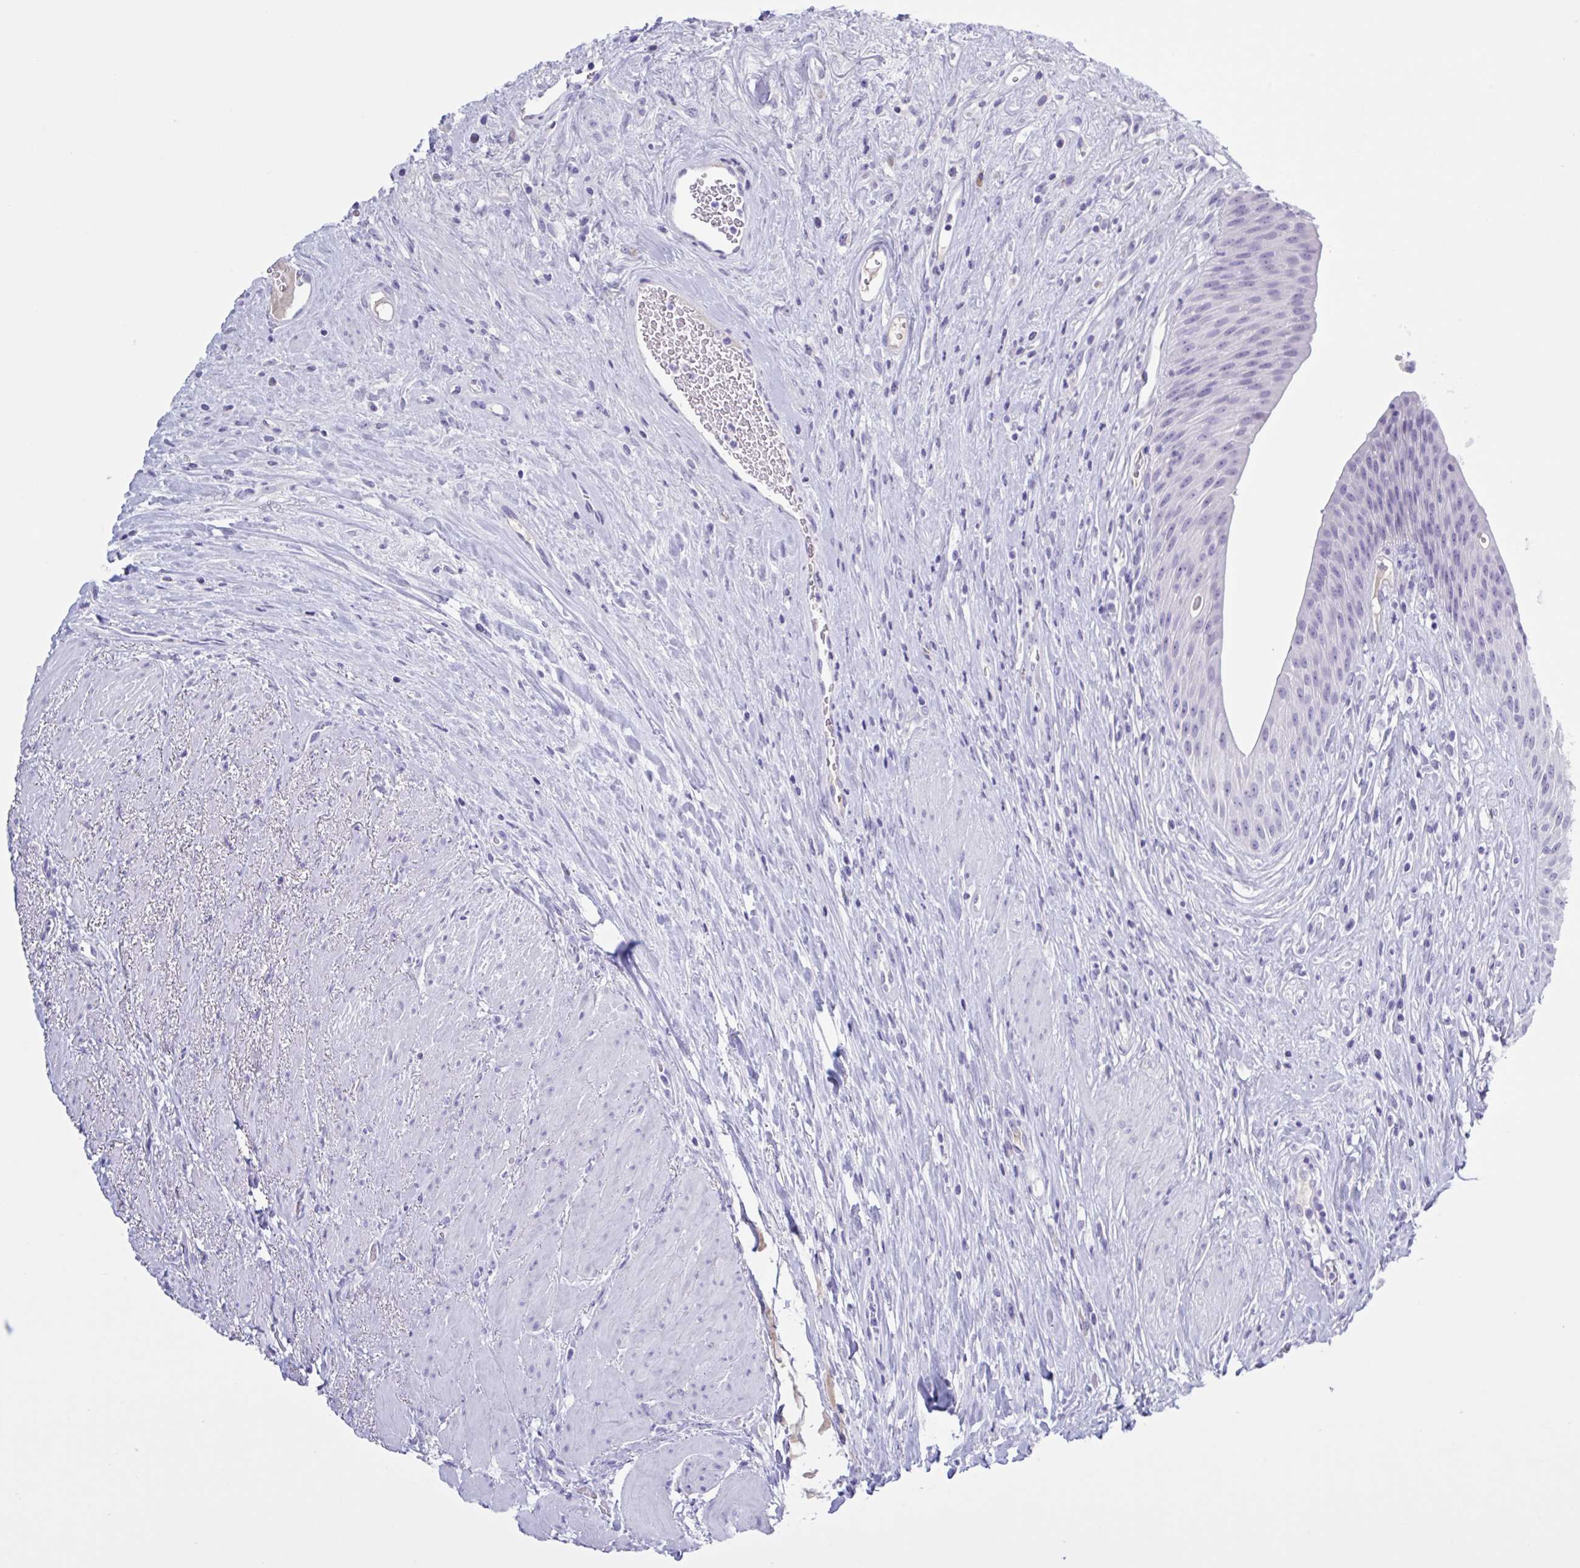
{"staining": {"intensity": "negative", "quantity": "none", "location": "none"}, "tissue": "urinary bladder", "cell_type": "Urothelial cells", "image_type": "normal", "snomed": [{"axis": "morphology", "description": "Normal tissue, NOS"}, {"axis": "topography", "description": "Urinary bladder"}], "caption": "A histopathology image of urinary bladder stained for a protein reveals no brown staining in urothelial cells. (Stains: DAB (3,3'-diaminobenzidine) IHC with hematoxylin counter stain, Microscopy: brightfield microscopy at high magnification).", "gene": "USP35", "patient": {"sex": "female", "age": 56}}